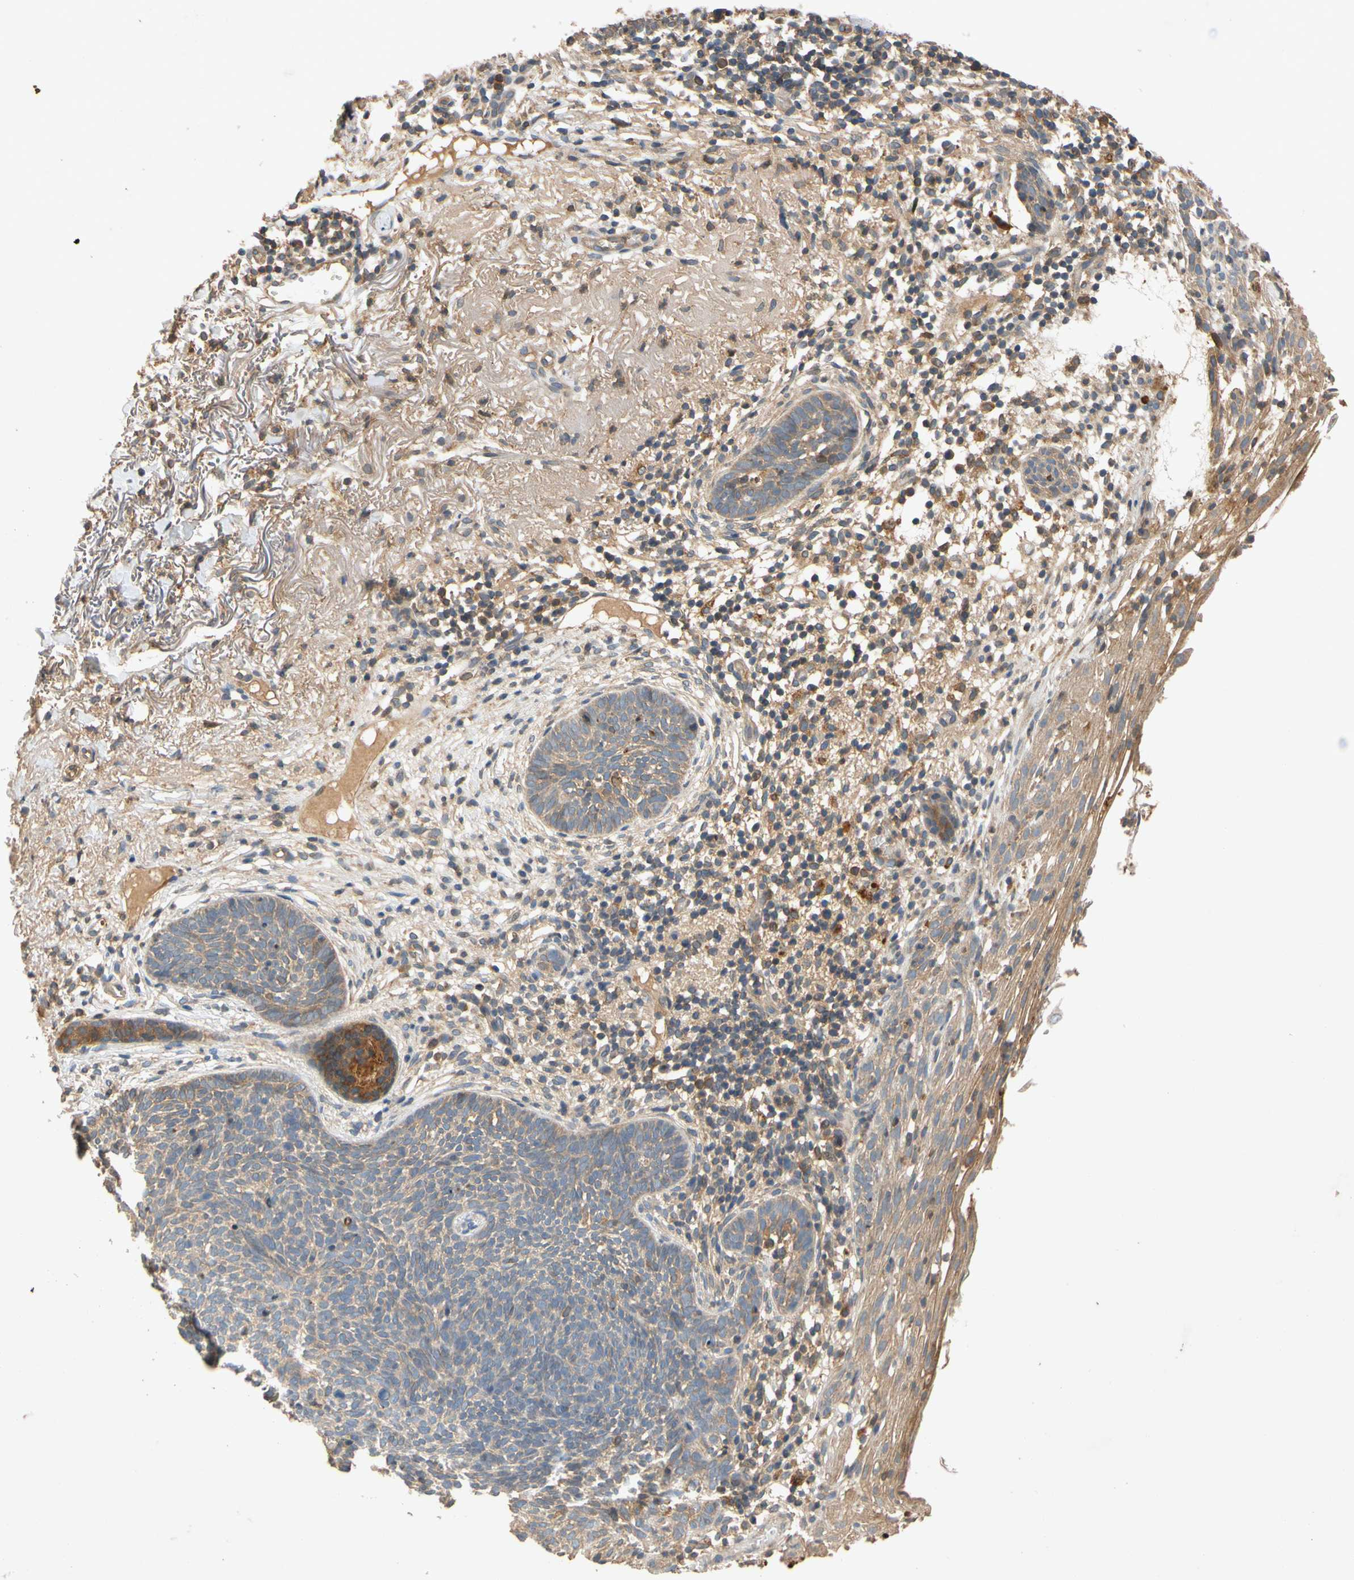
{"staining": {"intensity": "weak", "quantity": "25%-75%", "location": "cytoplasmic/membranous"}, "tissue": "skin cancer", "cell_type": "Tumor cells", "image_type": "cancer", "snomed": [{"axis": "morphology", "description": "Basal cell carcinoma"}, {"axis": "topography", "description": "Skin"}], "caption": "Immunohistochemical staining of human skin basal cell carcinoma demonstrates low levels of weak cytoplasmic/membranous protein expression in about 25%-75% of tumor cells.", "gene": "USP46", "patient": {"sex": "female", "age": 70}}